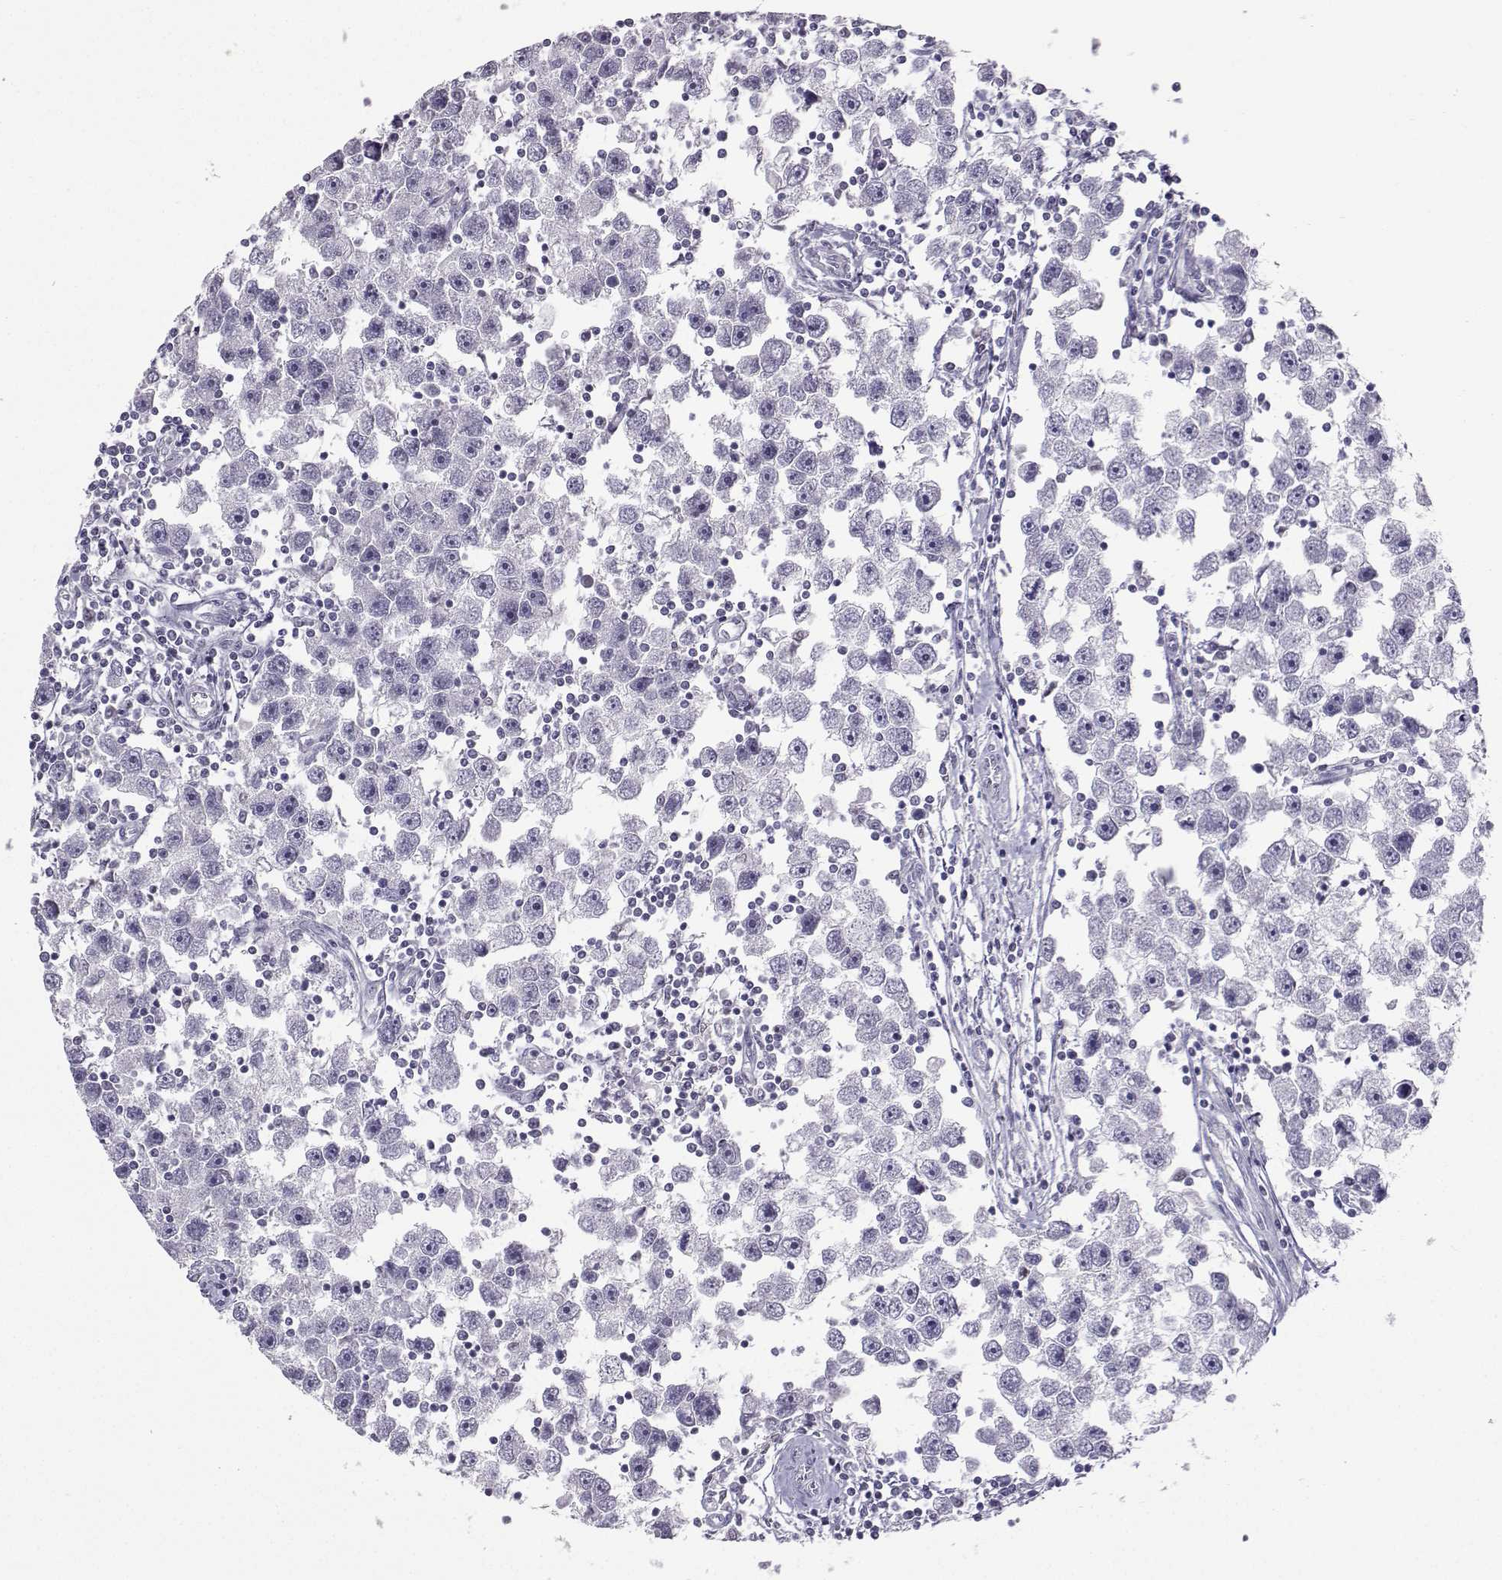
{"staining": {"intensity": "negative", "quantity": "none", "location": "none"}, "tissue": "testis cancer", "cell_type": "Tumor cells", "image_type": "cancer", "snomed": [{"axis": "morphology", "description": "Seminoma, NOS"}, {"axis": "topography", "description": "Testis"}], "caption": "Immunohistochemical staining of human seminoma (testis) displays no significant positivity in tumor cells.", "gene": "TEDC2", "patient": {"sex": "male", "age": 30}}